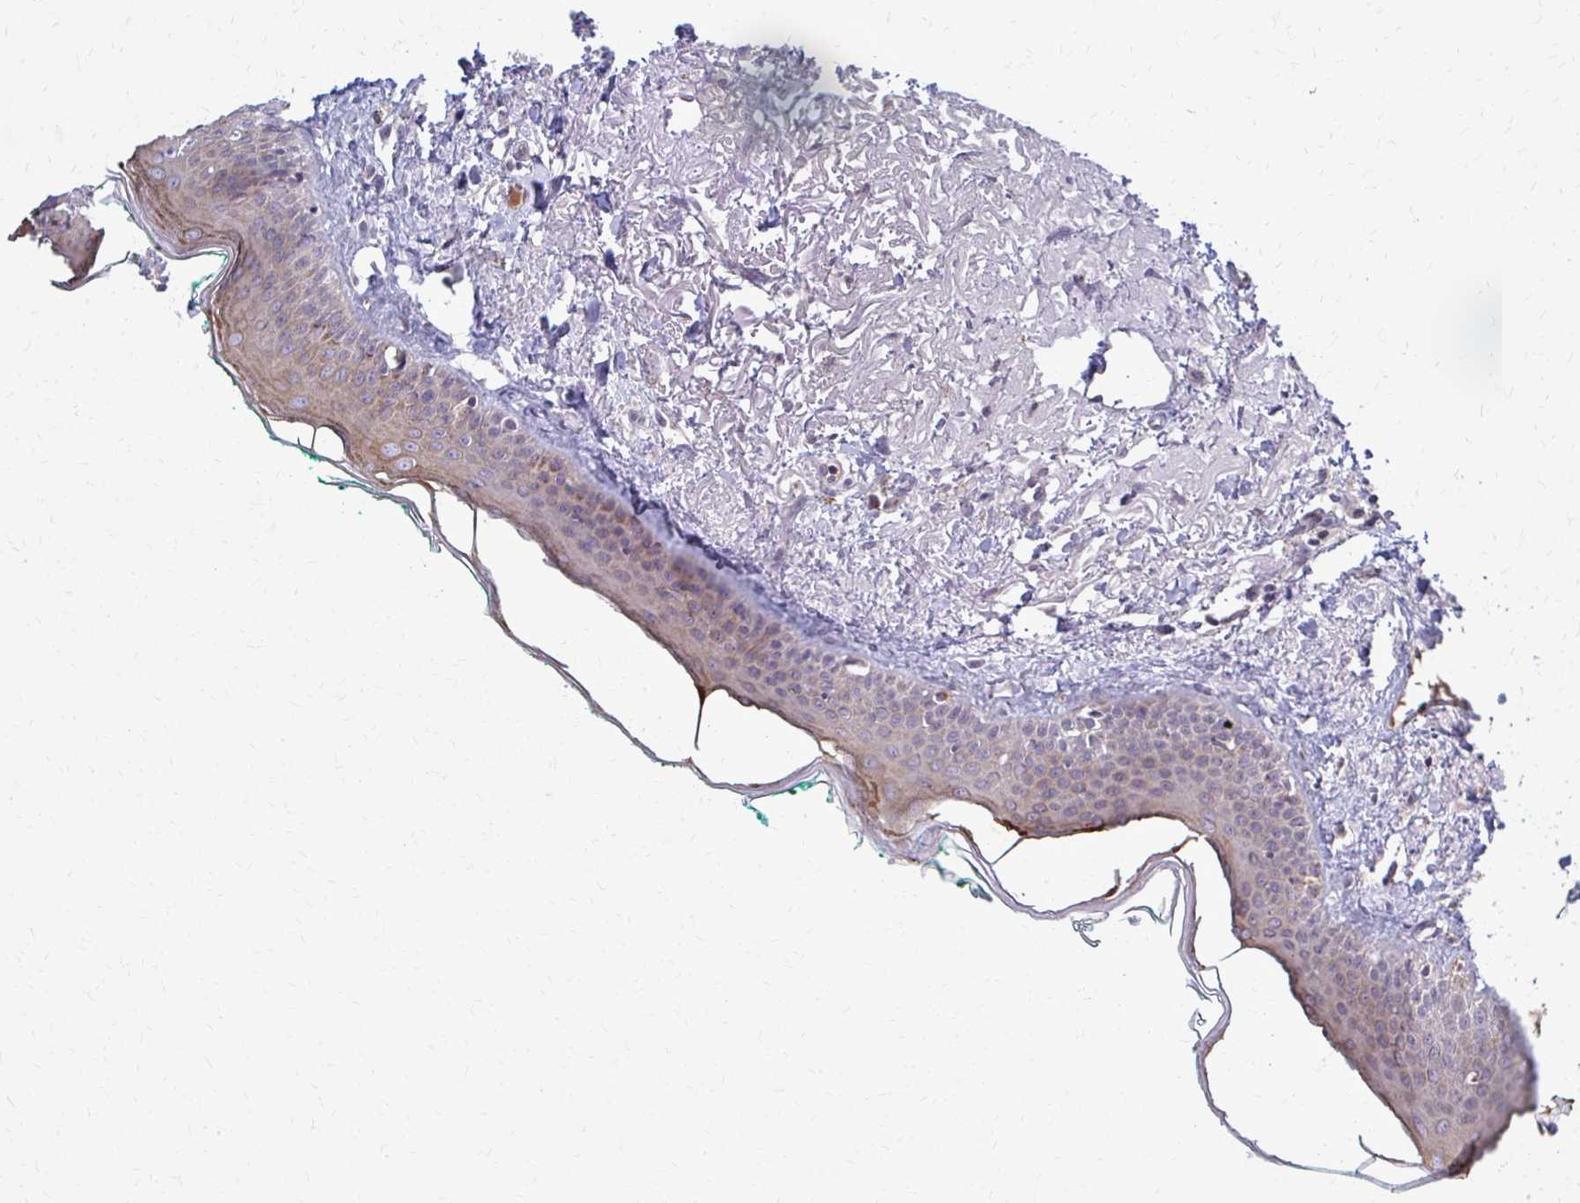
{"staining": {"intensity": "weak", "quantity": "25%-75%", "location": "cytoplasmic/membranous"}, "tissue": "oral mucosa", "cell_type": "Squamous epithelial cells", "image_type": "normal", "snomed": [{"axis": "morphology", "description": "Normal tissue, NOS"}, {"axis": "topography", "description": "Oral tissue"}], "caption": "Brown immunohistochemical staining in unremarkable human oral mucosa shows weak cytoplasmic/membranous expression in about 25%-75% of squamous epithelial cells.", "gene": "MCRIP2", "patient": {"sex": "female", "age": 70}}